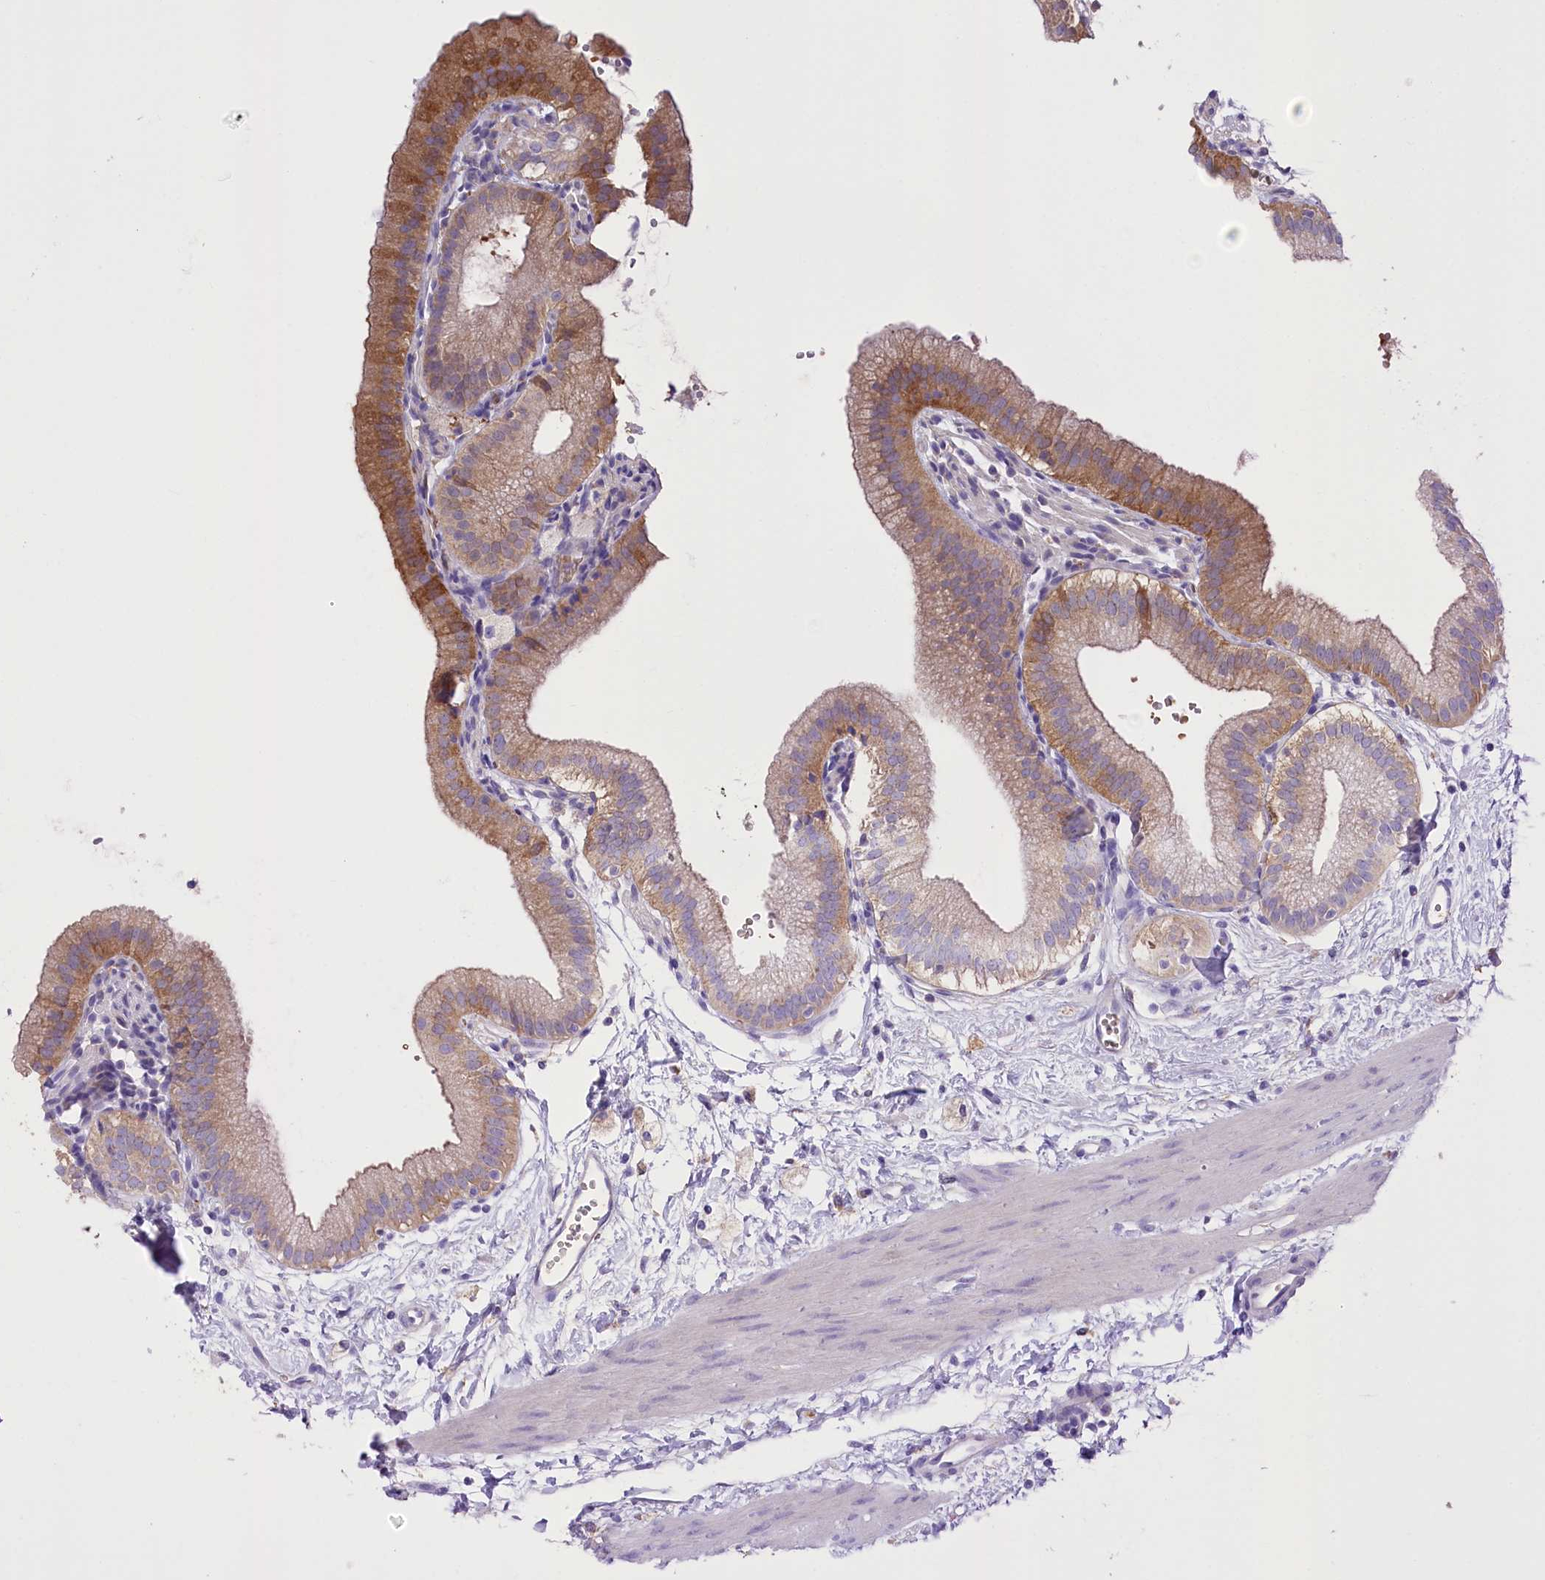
{"staining": {"intensity": "moderate", "quantity": "25%-75%", "location": "cytoplasmic/membranous"}, "tissue": "gallbladder", "cell_type": "Glandular cells", "image_type": "normal", "snomed": [{"axis": "morphology", "description": "Normal tissue, NOS"}, {"axis": "topography", "description": "Gallbladder"}], "caption": "Protein expression analysis of unremarkable gallbladder displays moderate cytoplasmic/membranous staining in about 25%-75% of glandular cells. Using DAB (brown) and hematoxylin (blue) stains, captured at high magnification using brightfield microscopy.", "gene": "PRSS53", "patient": {"sex": "male", "age": 55}}